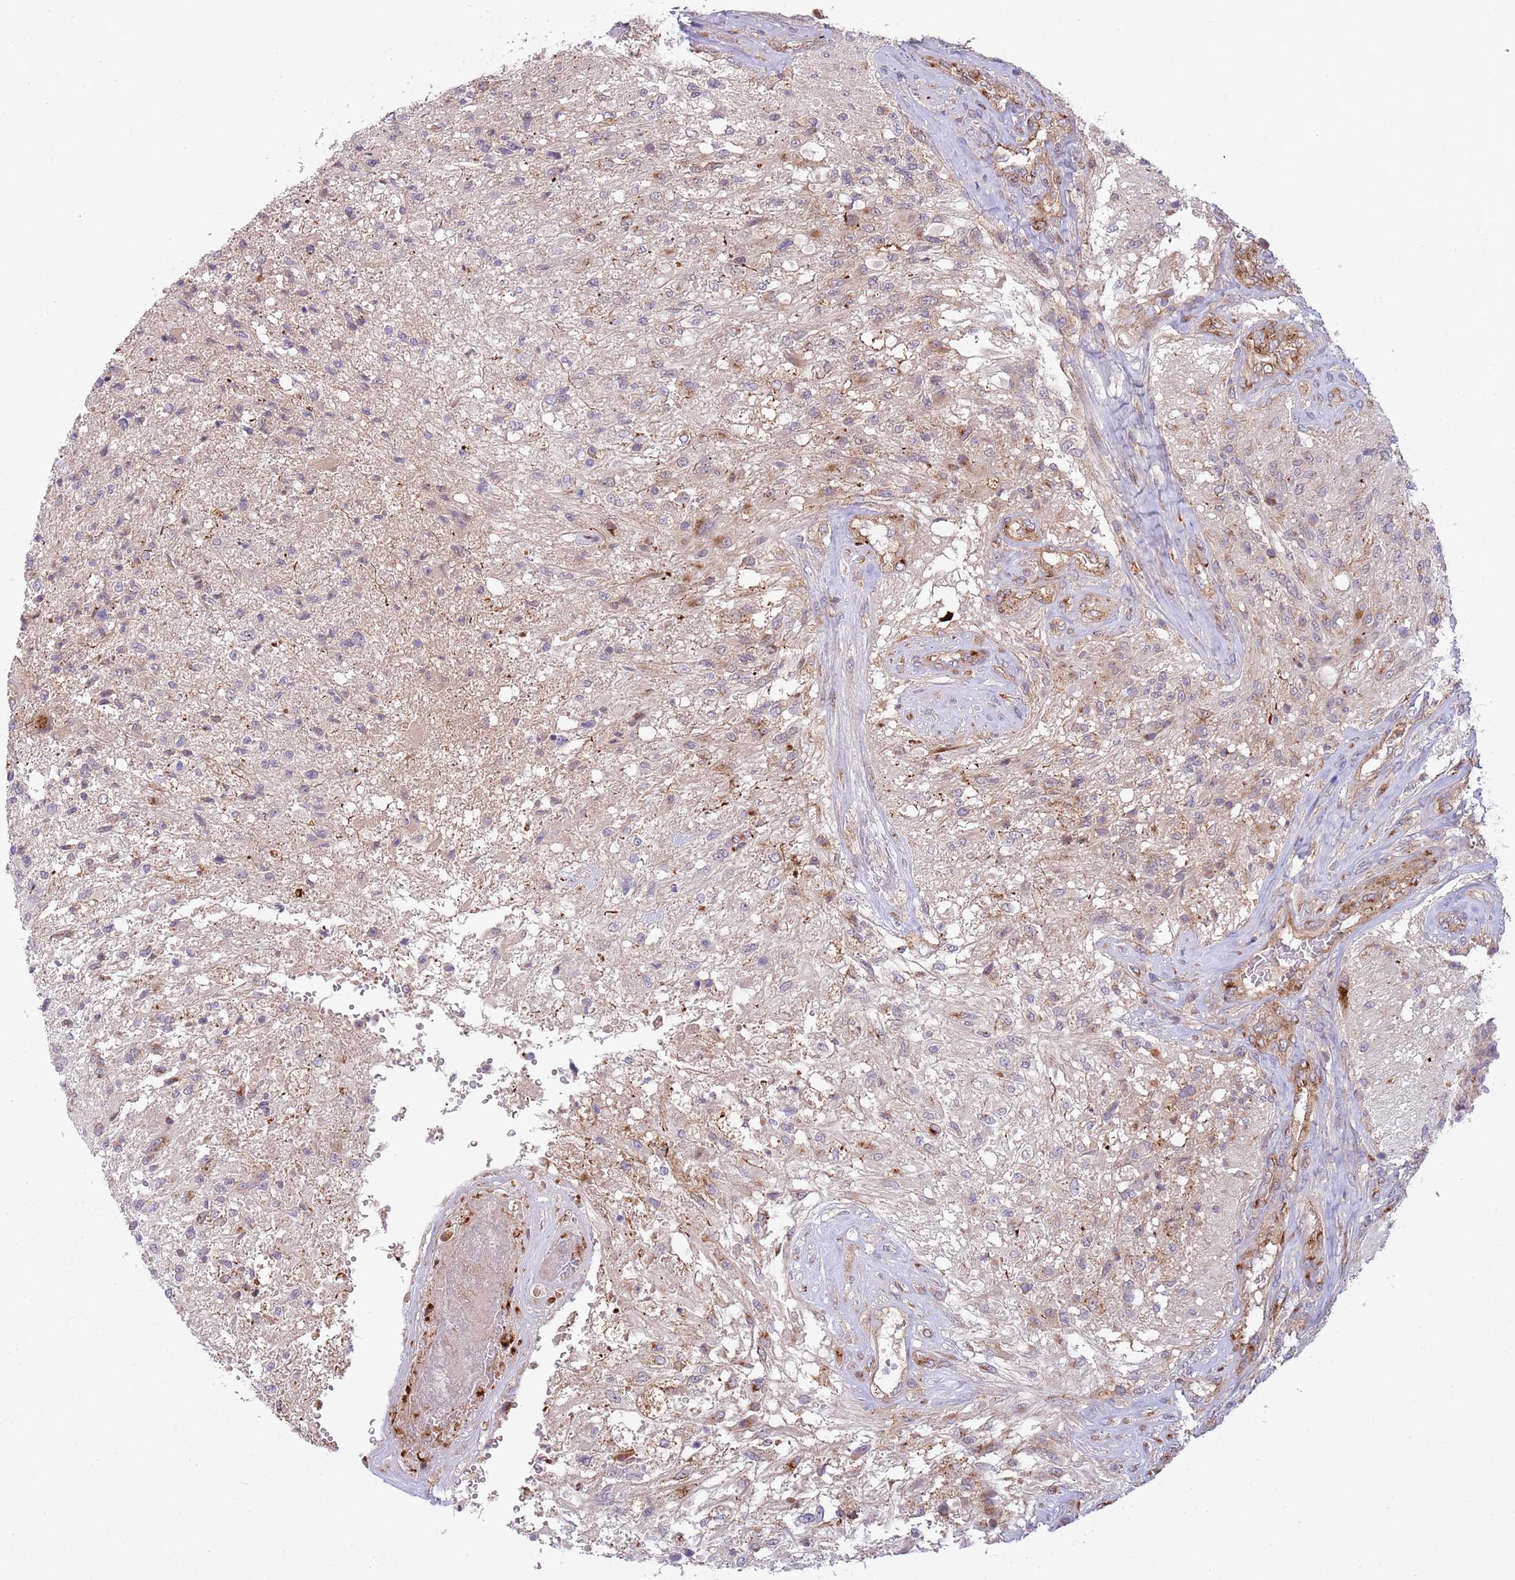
{"staining": {"intensity": "negative", "quantity": "none", "location": "none"}, "tissue": "glioma", "cell_type": "Tumor cells", "image_type": "cancer", "snomed": [{"axis": "morphology", "description": "Glioma, malignant, High grade"}, {"axis": "topography", "description": "Brain"}], "caption": "Tumor cells are negative for protein expression in human glioma.", "gene": "BTBD7", "patient": {"sex": "male", "age": 56}}